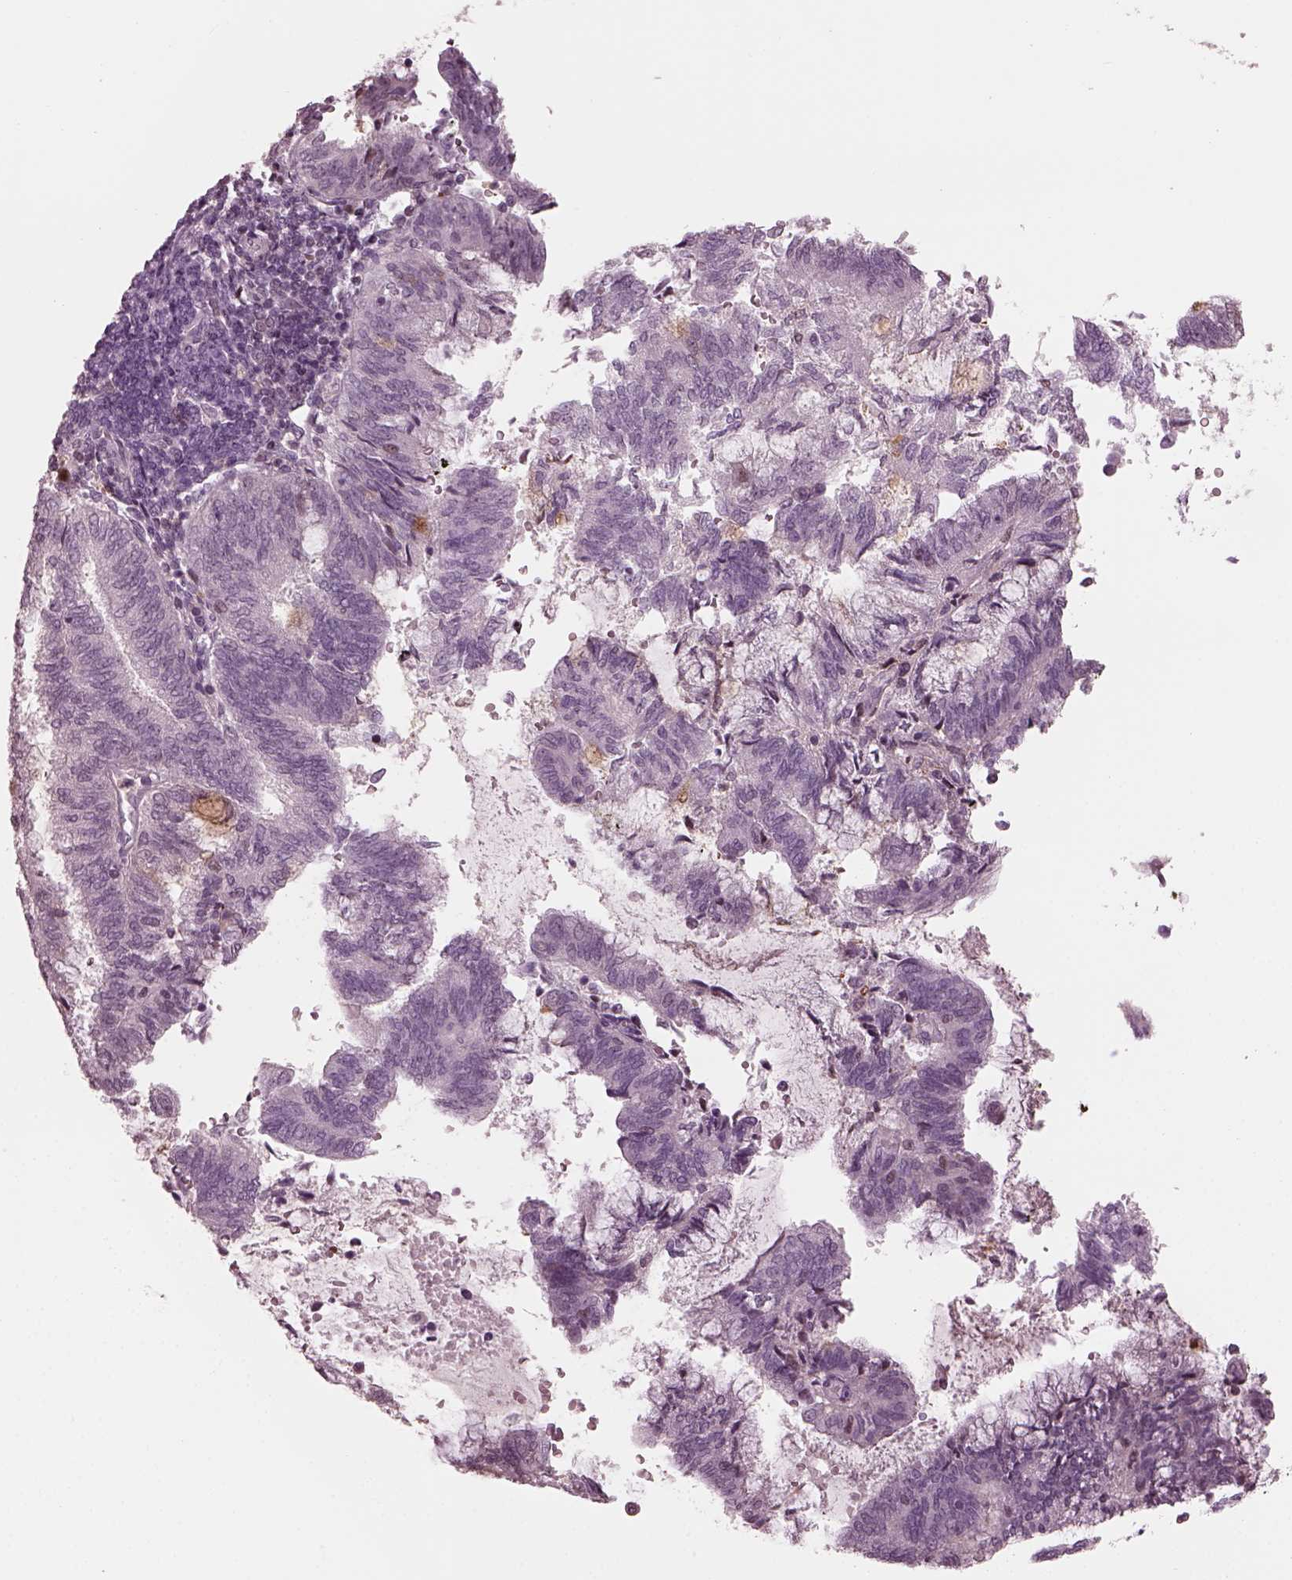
{"staining": {"intensity": "negative", "quantity": "none", "location": "none"}, "tissue": "endometrial cancer", "cell_type": "Tumor cells", "image_type": "cancer", "snomed": [{"axis": "morphology", "description": "Adenocarcinoma, NOS"}, {"axis": "topography", "description": "Endometrium"}], "caption": "Endometrial cancer (adenocarcinoma) stained for a protein using immunohistochemistry displays no positivity tumor cells.", "gene": "BFSP1", "patient": {"sex": "female", "age": 65}}